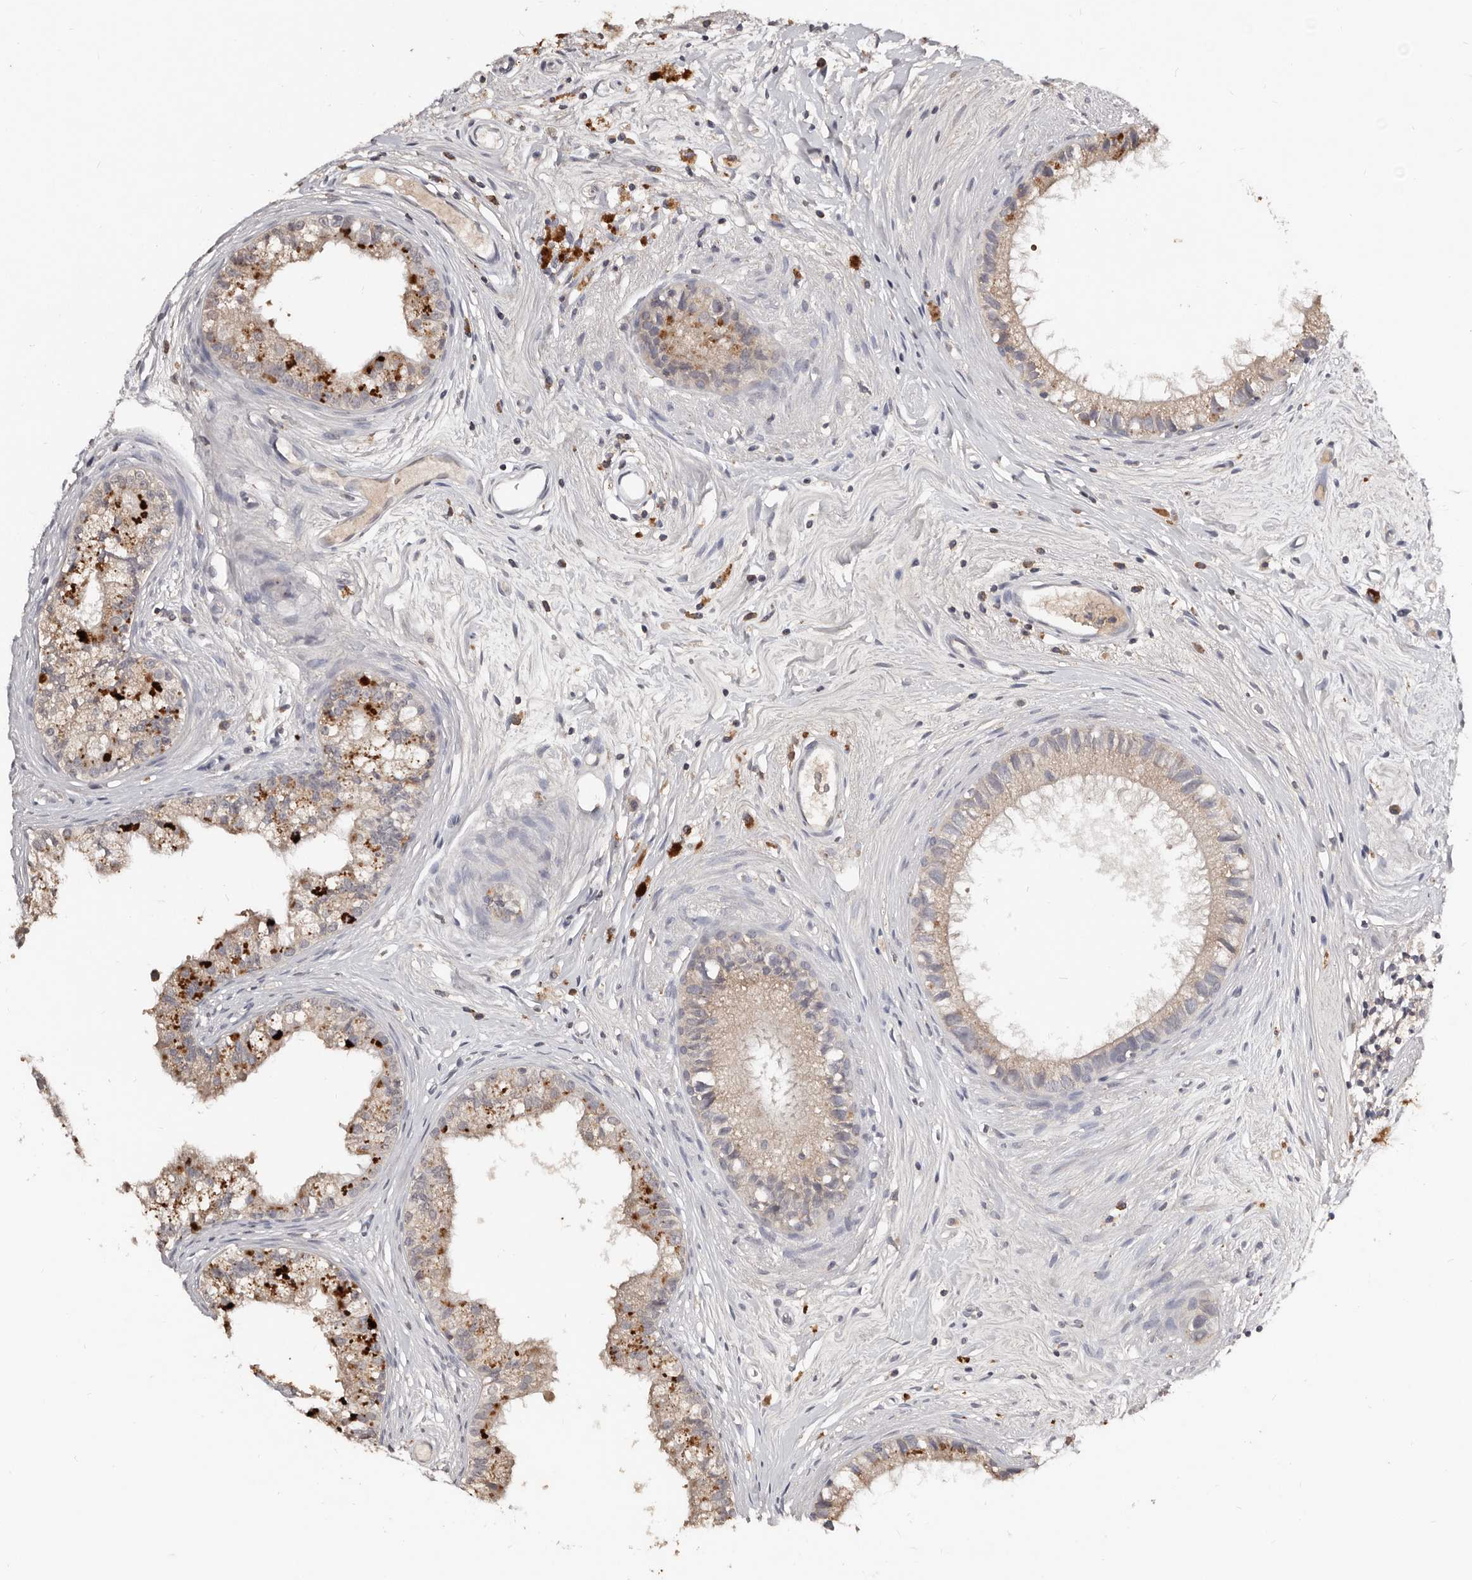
{"staining": {"intensity": "weak", "quantity": ">75%", "location": "cytoplasmic/membranous"}, "tissue": "epididymis", "cell_type": "Glandular cells", "image_type": "normal", "snomed": [{"axis": "morphology", "description": "Normal tissue, NOS"}, {"axis": "topography", "description": "Epididymis"}], "caption": "Immunohistochemical staining of unremarkable human epididymis displays low levels of weak cytoplasmic/membranous staining in about >75% of glandular cells.", "gene": "SLC39A2", "patient": {"sex": "male", "age": 80}}